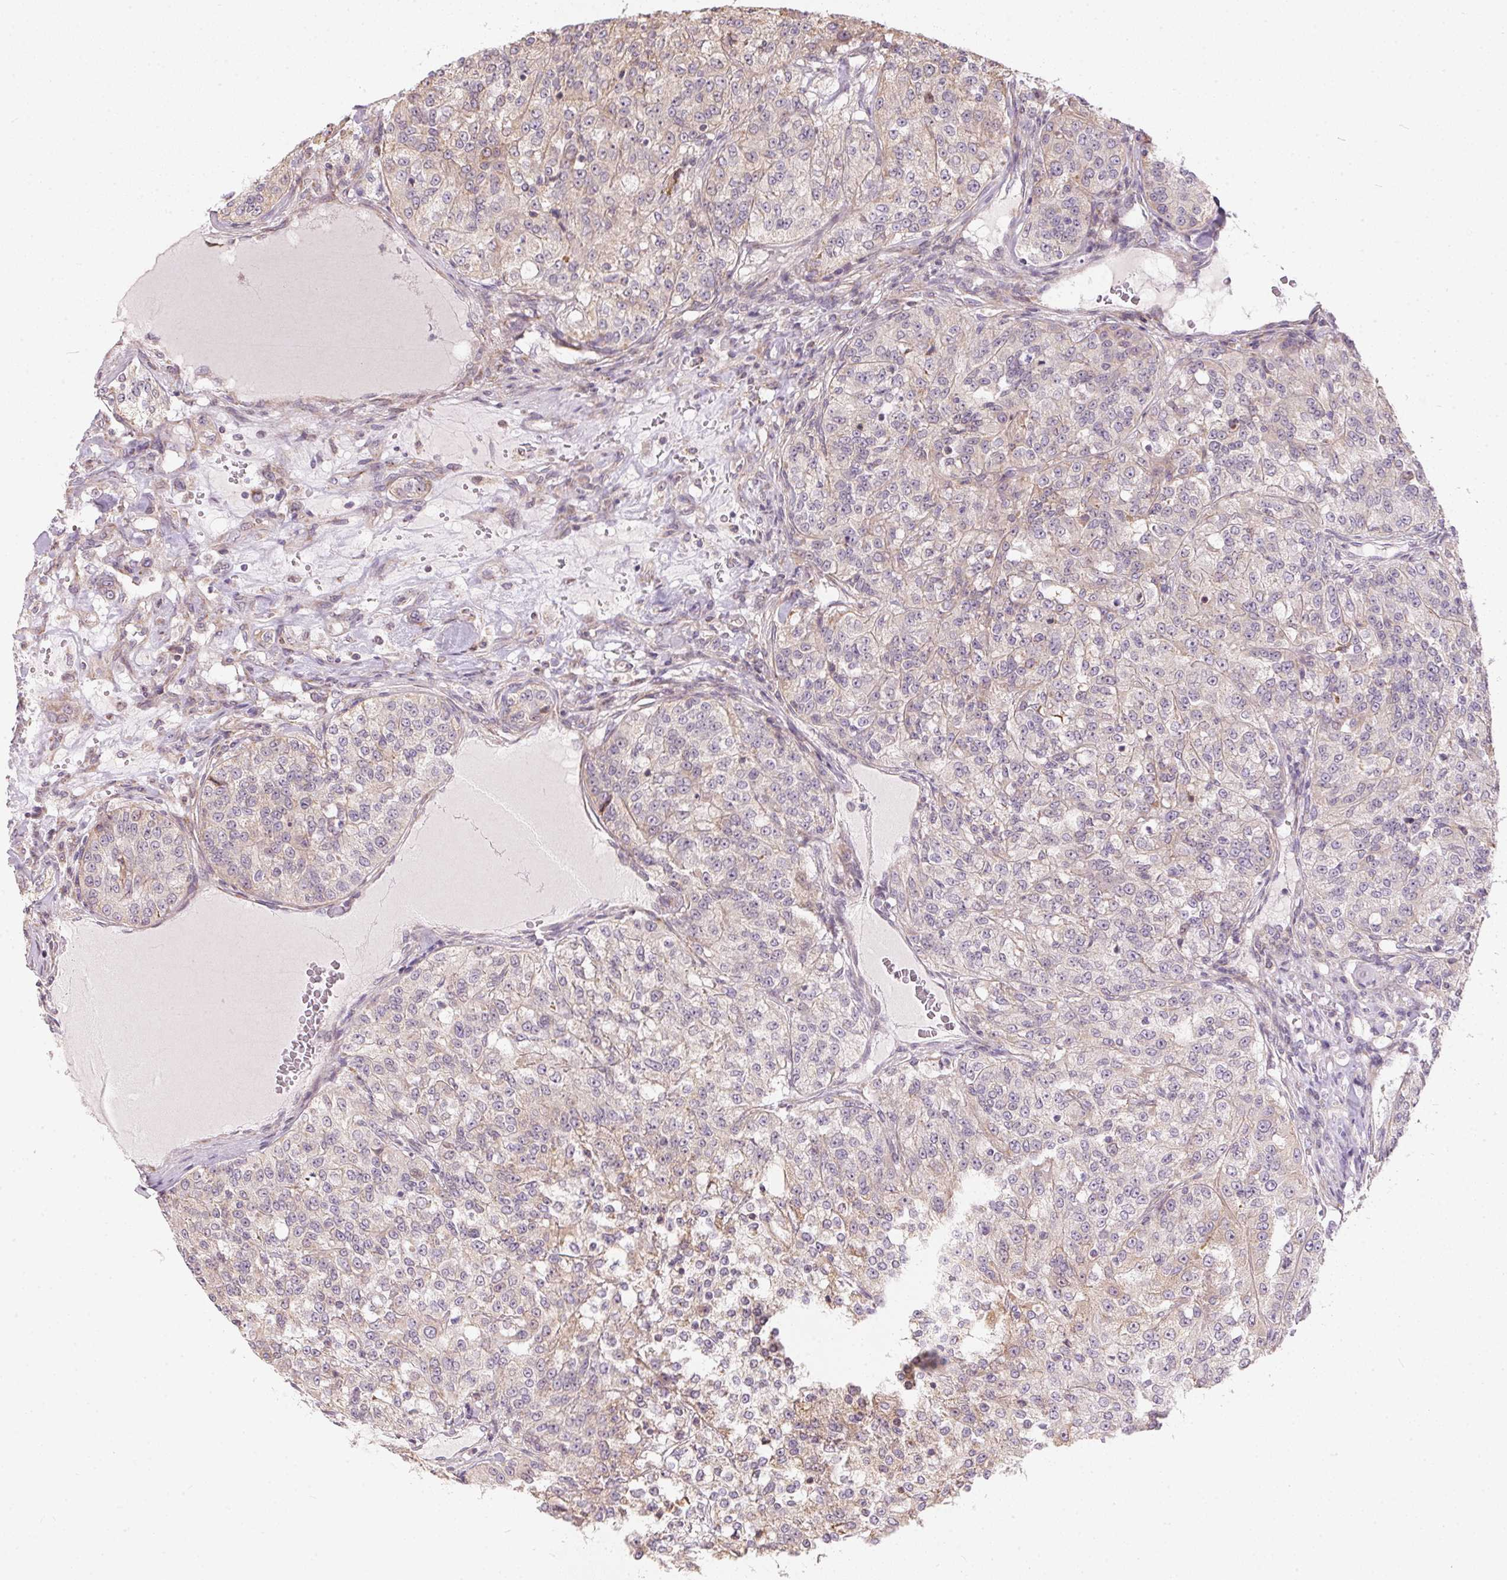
{"staining": {"intensity": "weak", "quantity": "<25%", "location": "cytoplasmic/membranous"}, "tissue": "renal cancer", "cell_type": "Tumor cells", "image_type": "cancer", "snomed": [{"axis": "morphology", "description": "Adenocarcinoma, NOS"}, {"axis": "topography", "description": "Kidney"}], "caption": "A histopathology image of human adenocarcinoma (renal) is negative for staining in tumor cells.", "gene": "VWA5B2", "patient": {"sex": "female", "age": 63}}